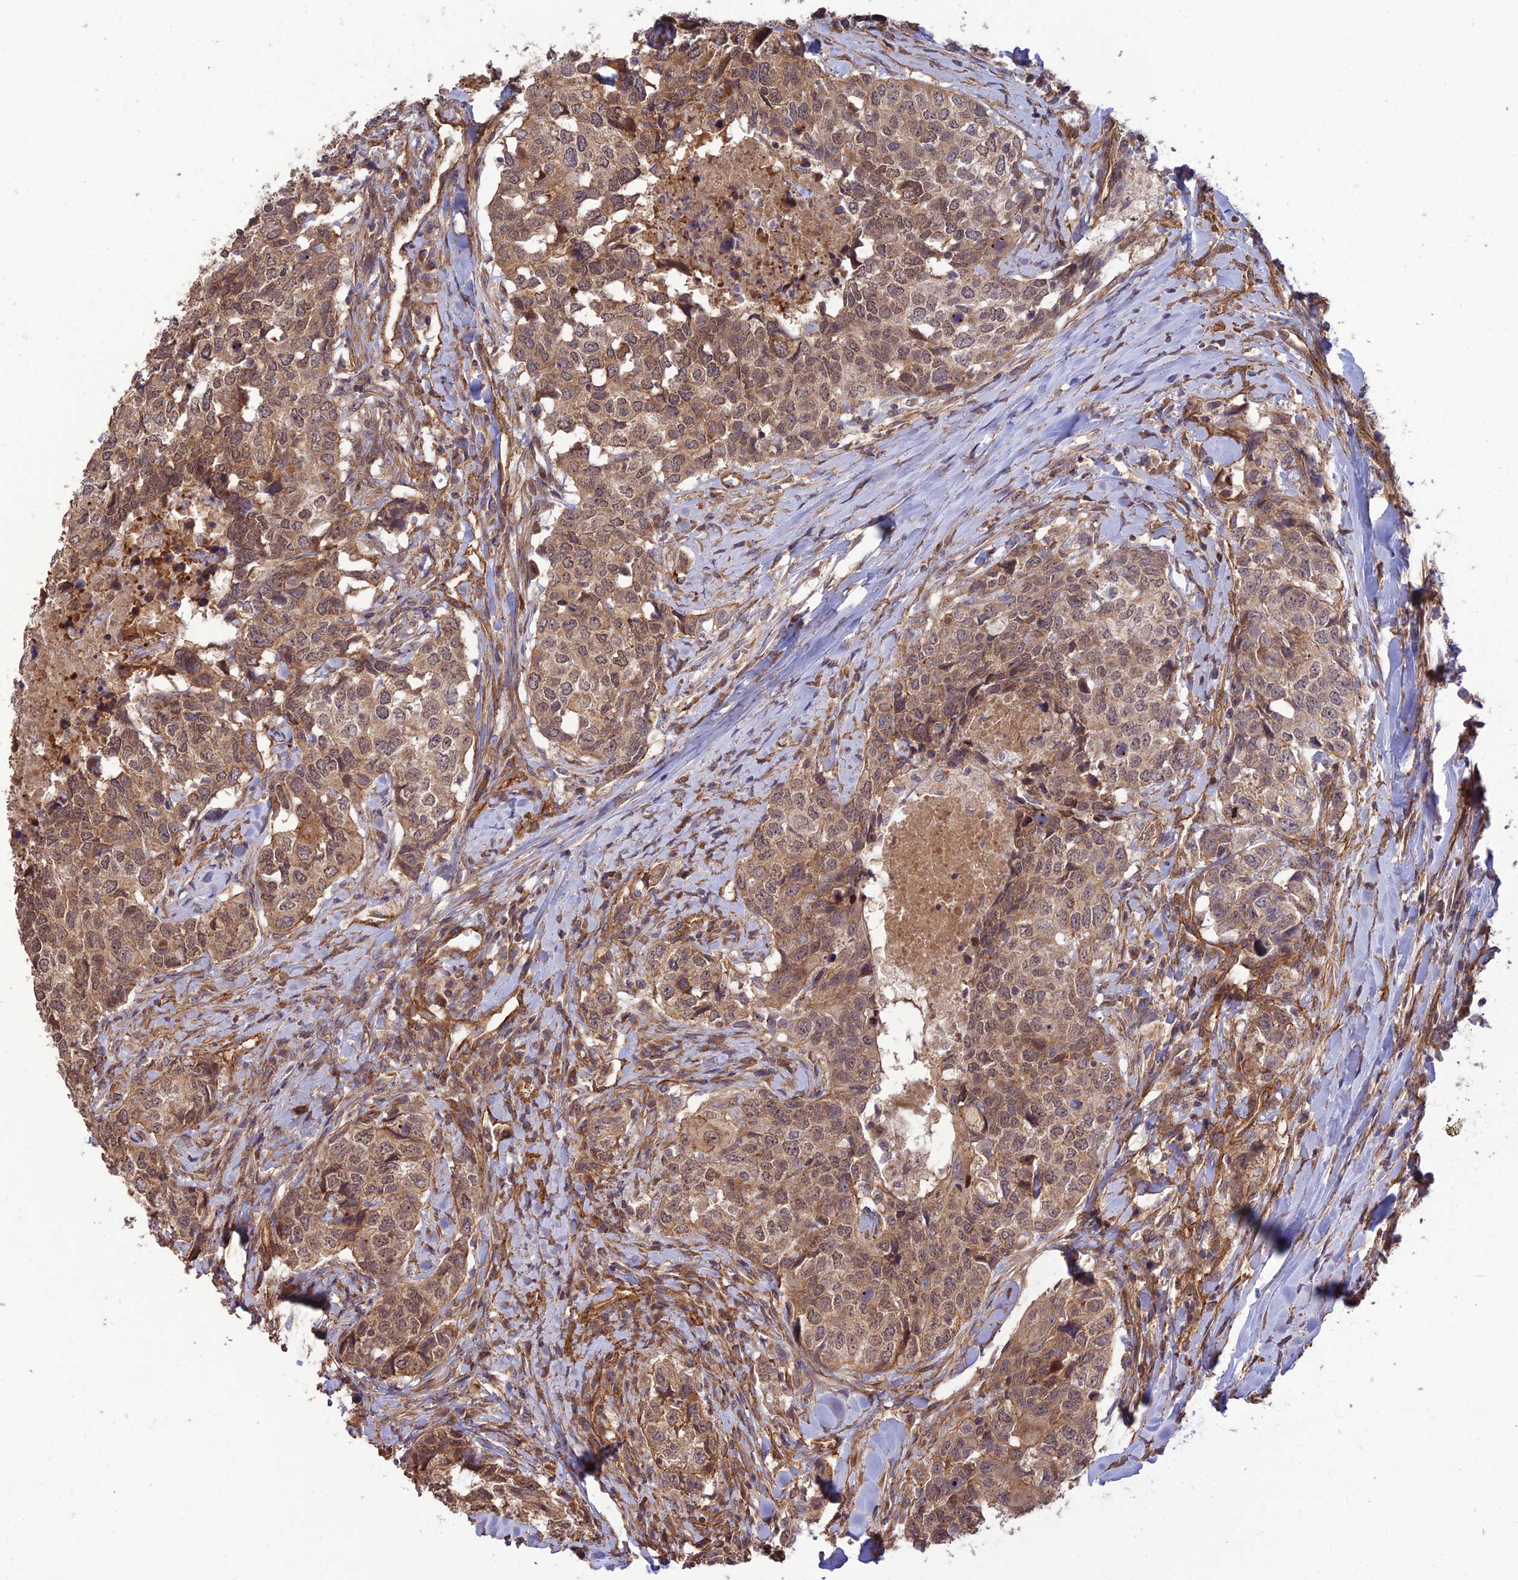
{"staining": {"intensity": "moderate", "quantity": ">75%", "location": "cytoplasmic/membranous,nuclear"}, "tissue": "head and neck cancer", "cell_type": "Tumor cells", "image_type": "cancer", "snomed": [{"axis": "morphology", "description": "Squamous cell carcinoma, NOS"}, {"axis": "topography", "description": "Head-Neck"}], "caption": "IHC (DAB (3,3'-diaminobenzidine)) staining of human head and neck cancer (squamous cell carcinoma) reveals moderate cytoplasmic/membranous and nuclear protein expression in about >75% of tumor cells.", "gene": "HOMER2", "patient": {"sex": "male", "age": 66}}